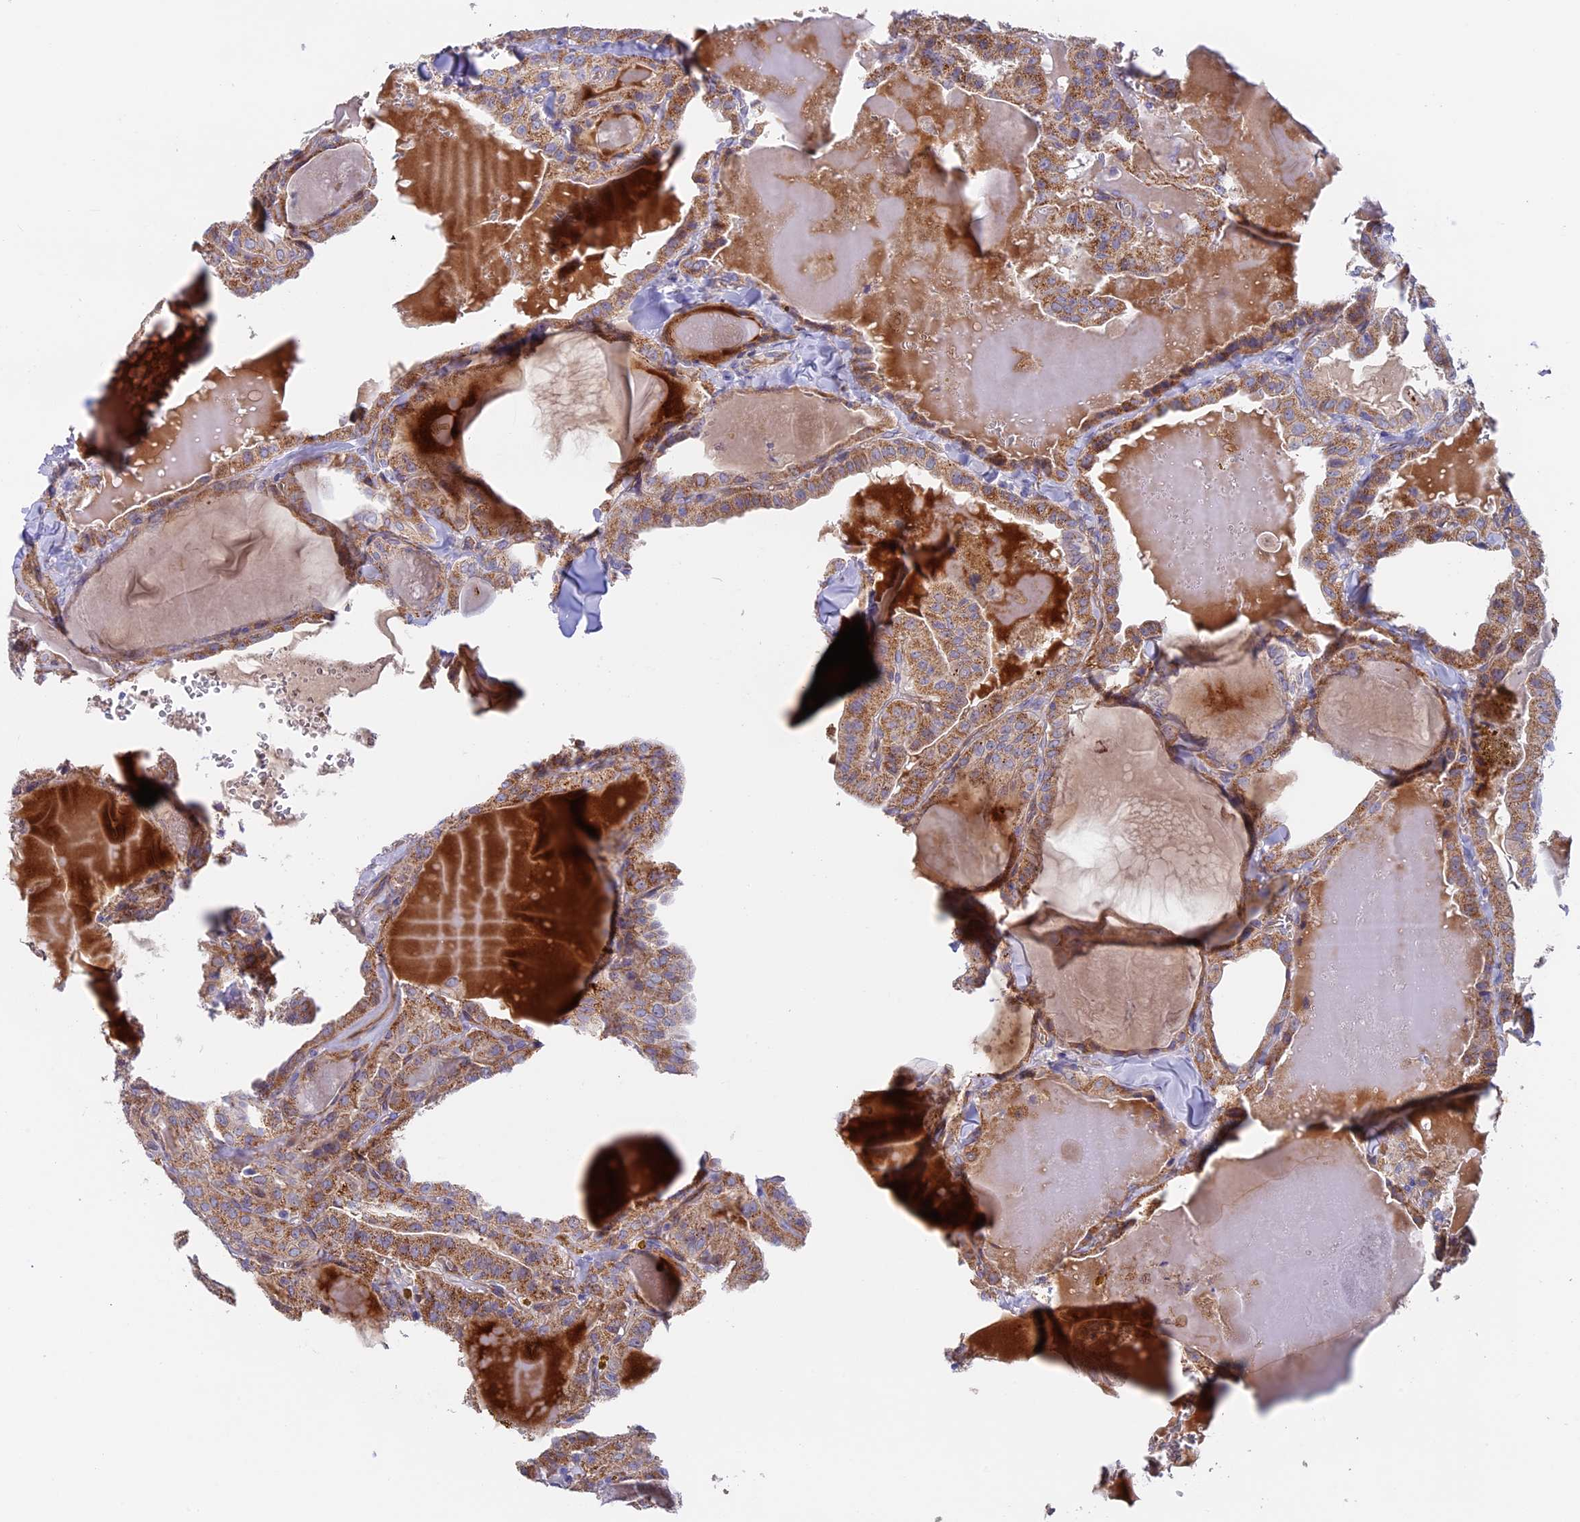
{"staining": {"intensity": "moderate", "quantity": ">75%", "location": "cytoplasmic/membranous"}, "tissue": "thyroid cancer", "cell_type": "Tumor cells", "image_type": "cancer", "snomed": [{"axis": "morphology", "description": "Papillary adenocarcinoma, NOS"}, {"axis": "topography", "description": "Thyroid gland"}], "caption": "Human thyroid cancer stained for a protein (brown) displays moderate cytoplasmic/membranous positive expression in about >75% of tumor cells.", "gene": "DUS3L", "patient": {"sex": "male", "age": 52}}